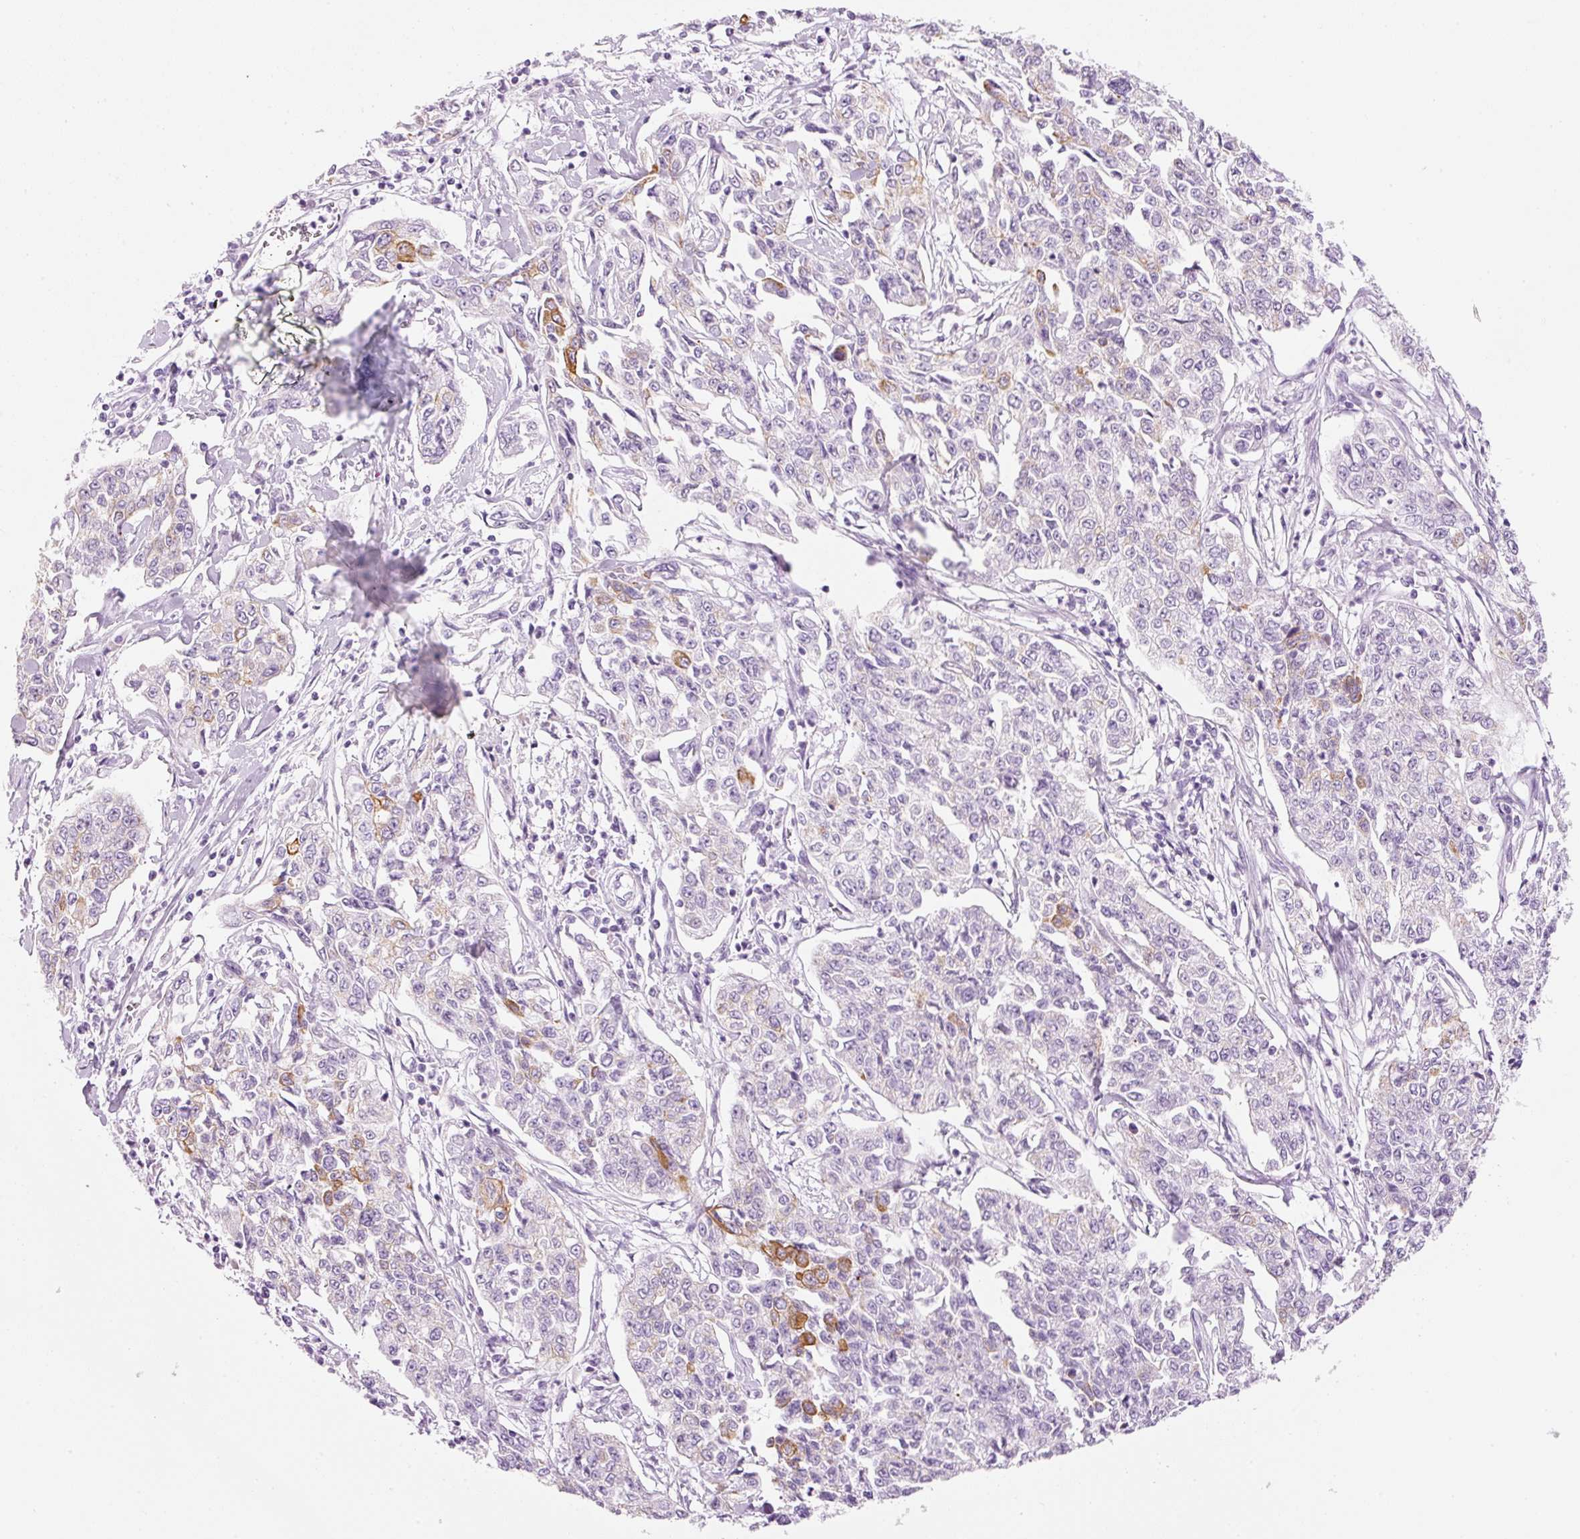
{"staining": {"intensity": "moderate", "quantity": "<25%", "location": "cytoplasmic/membranous"}, "tissue": "cervical cancer", "cell_type": "Tumor cells", "image_type": "cancer", "snomed": [{"axis": "morphology", "description": "Squamous cell carcinoma, NOS"}, {"axis": "topography", "description": "Cervix"}], "caption": "Immunohistochemical staining of human cervical cancer (squamous cell carcinoma) reveals low levels of moderate cytoplasmic/membranous protein positivity in approximately <25% of tumor cells.", "gene": "CARD16", "patient": {"sex": "female", "age": 35}}